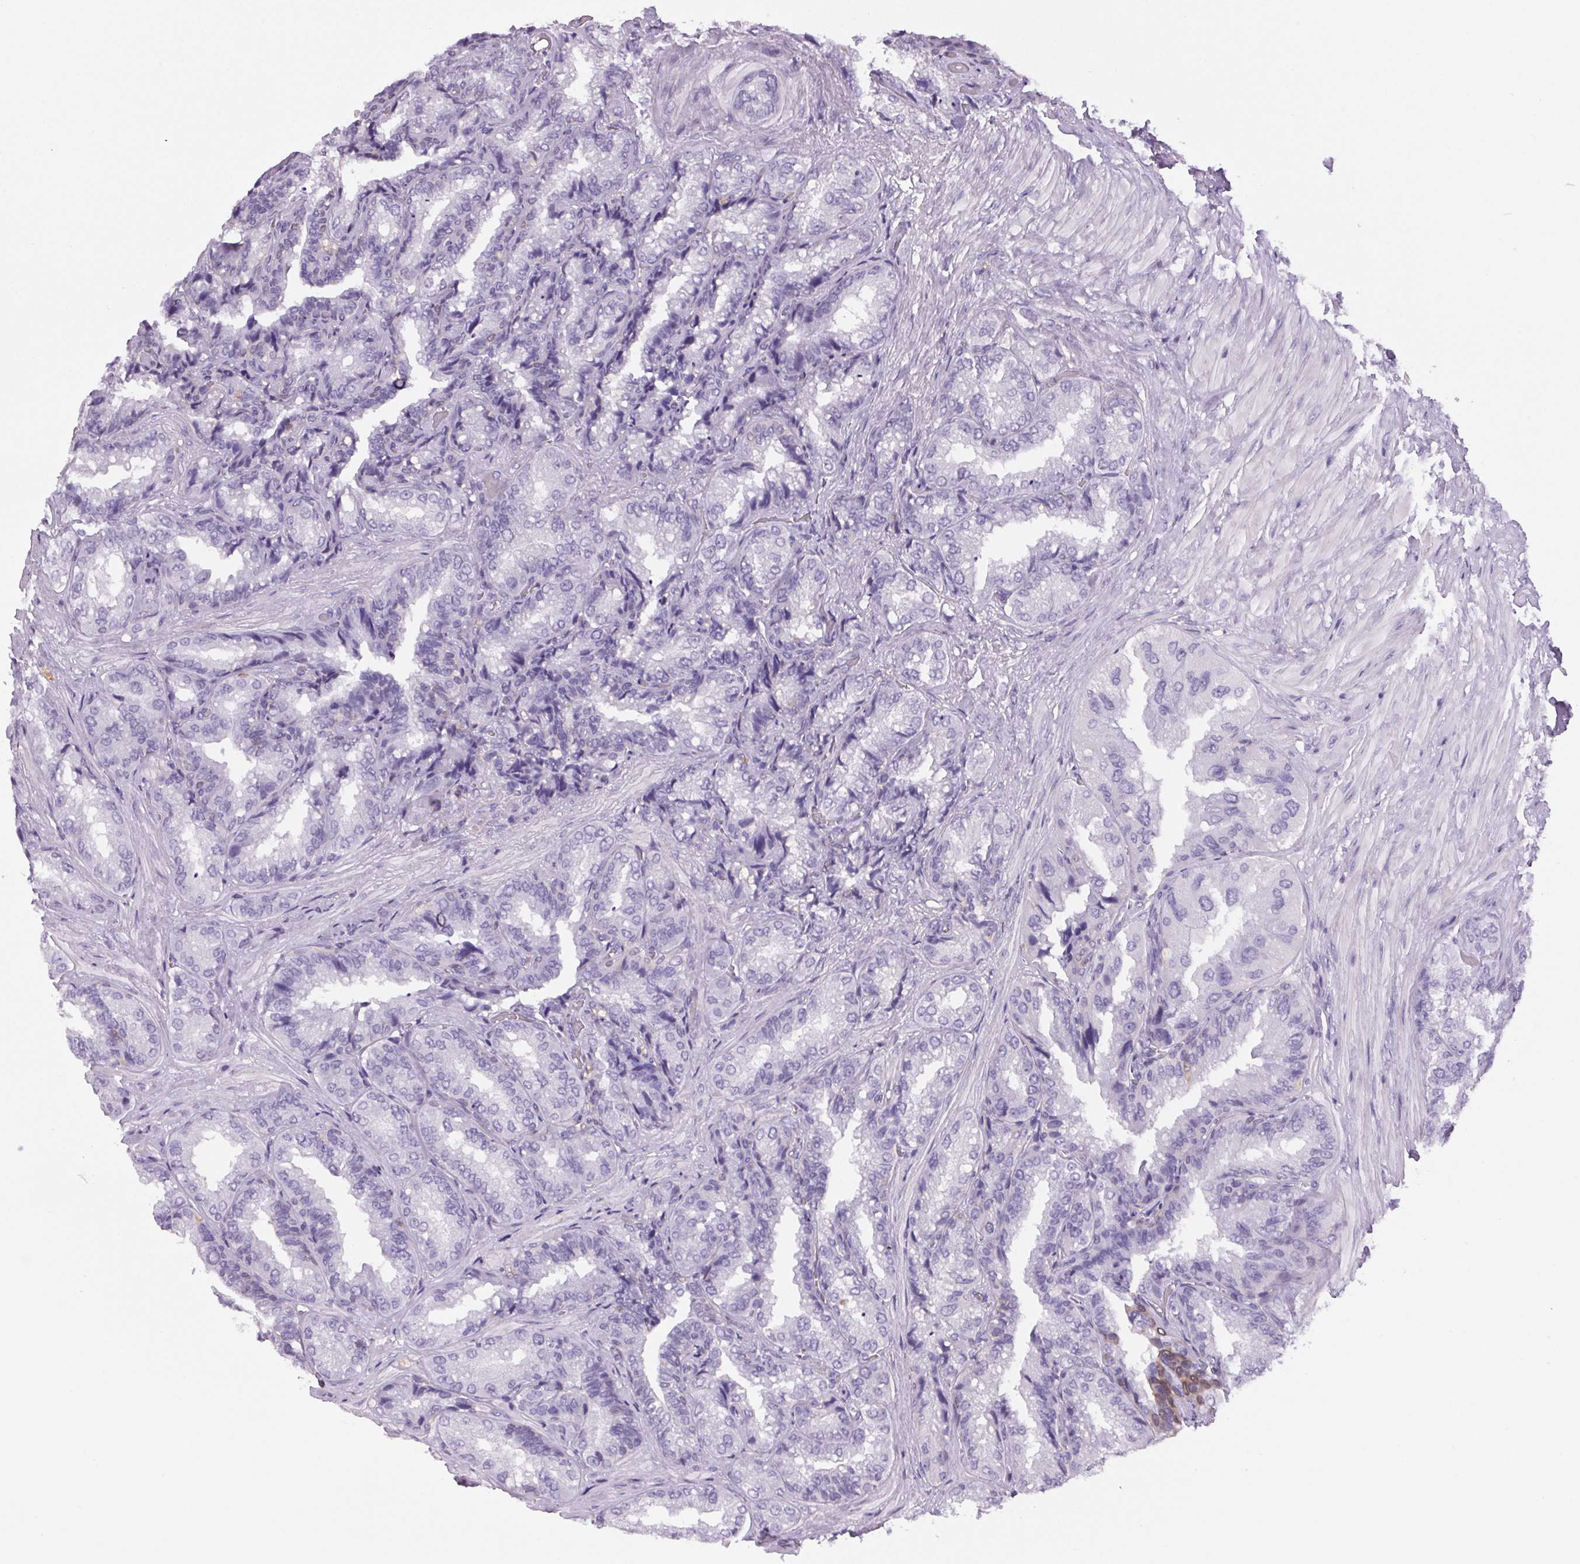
{"staining": {"intensity": "negative", "quantity": "none", "location": "none"}, "tissue": "seminal vesicle", "cell_type": "Glandular cells", "image_type": "normal", "snomed": [{"axis": "morphology", "description": "Normal tissue, NOS"}, {"axis": "topography", "description": "Seminal veicle"}], "caption": "IHC of benign human seminal vesicle demonstrates no expression in glandular cells.", "gene": "S100A2", "patient": {"sex": "male", "age": 68}}